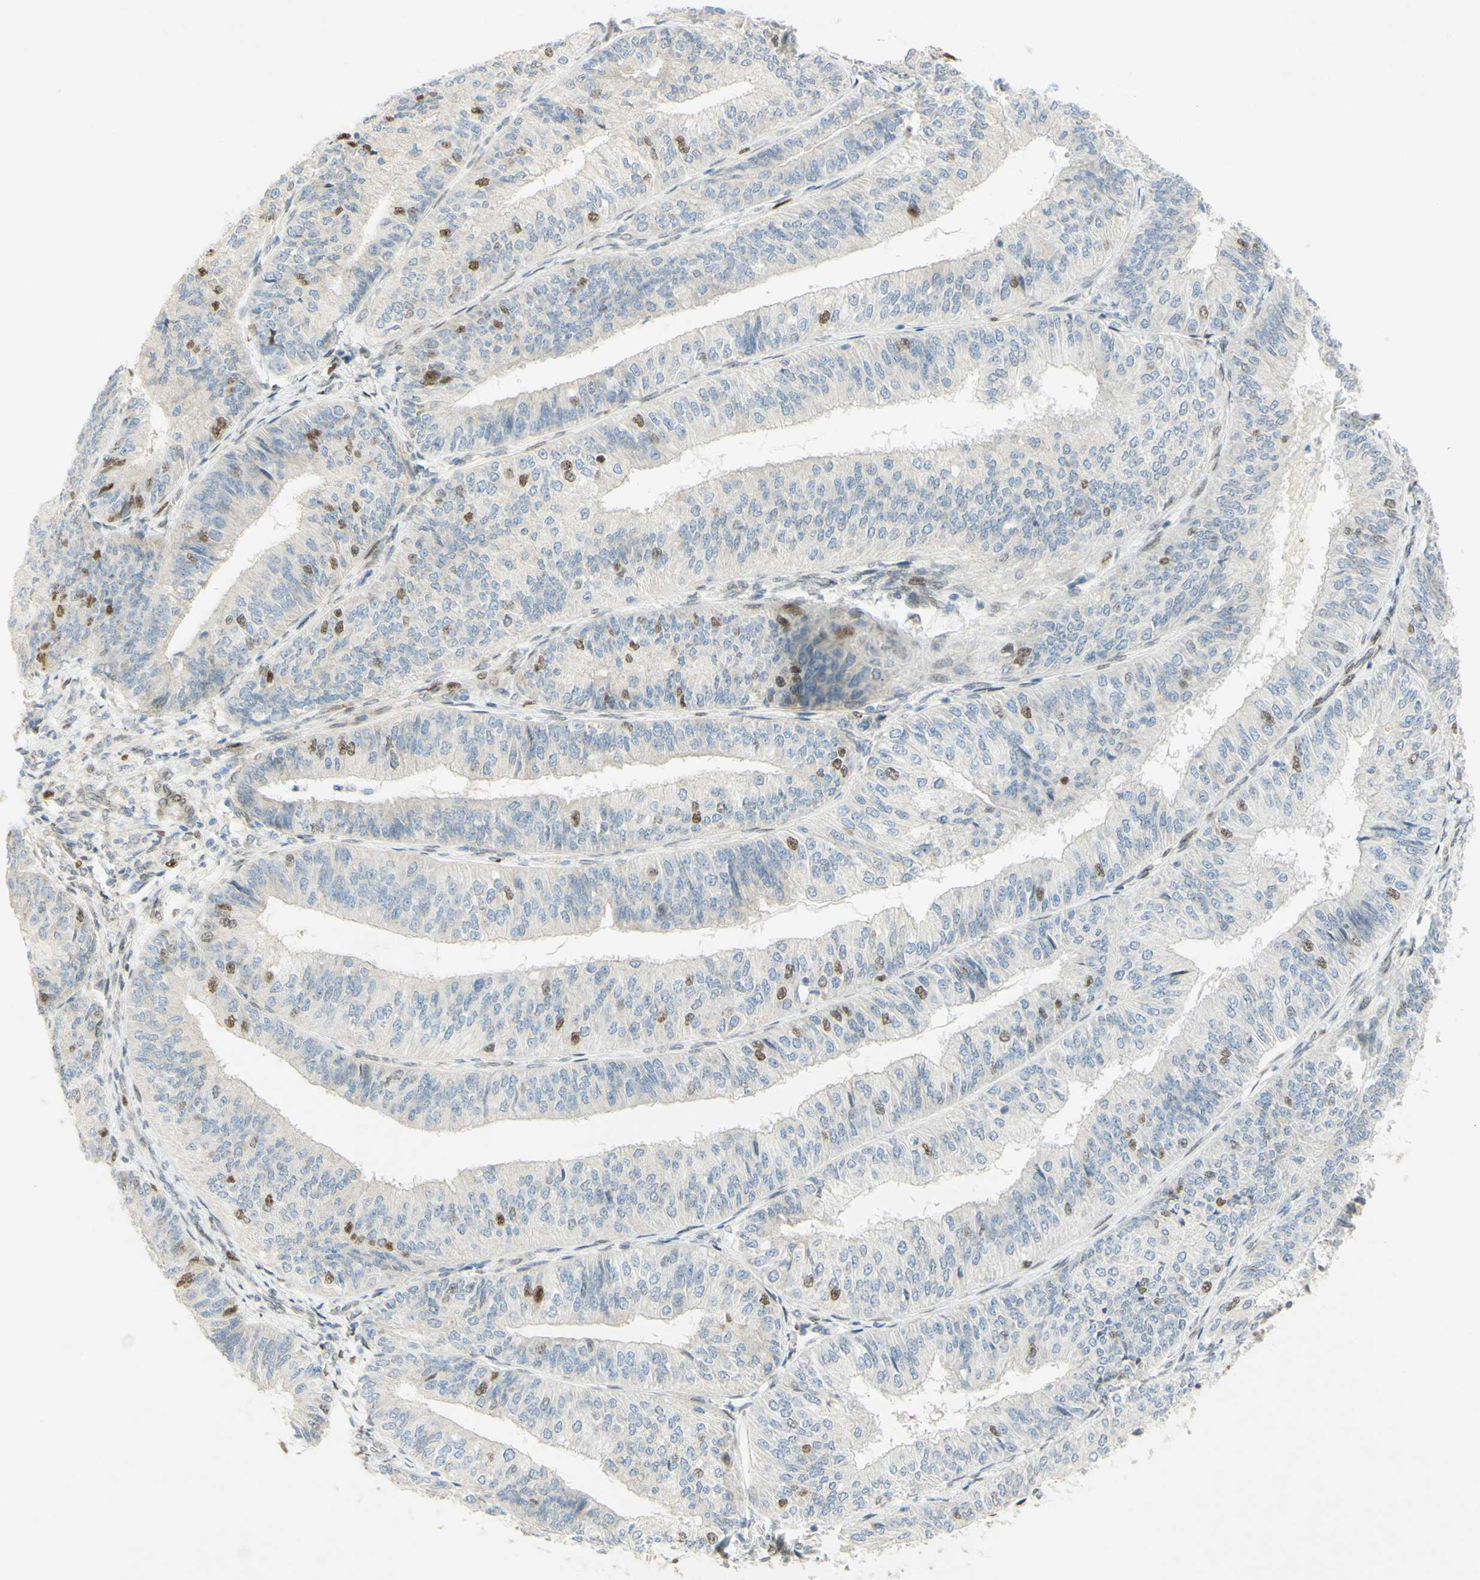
{"staining": {"intensity": "moderate", "quantity": "<25%", "location": "nuclear"}, "tissue": "endometrial cancer", "cell_type": "Tumor cells", "image_type": "cancer", "snomed": [{"axis": "morphology", "description": "Adenocarcinoma, NOS"}, {"axis": "topography", "description": "Endometrium"}], "caption": "Immunohistochemical staining of endometrial adenocarcinoma reveals moderate nuclear protein staining in about <25% of tumor cells.", "gene": "E2F1", "patient": {"sex": "female", "age": 58}}